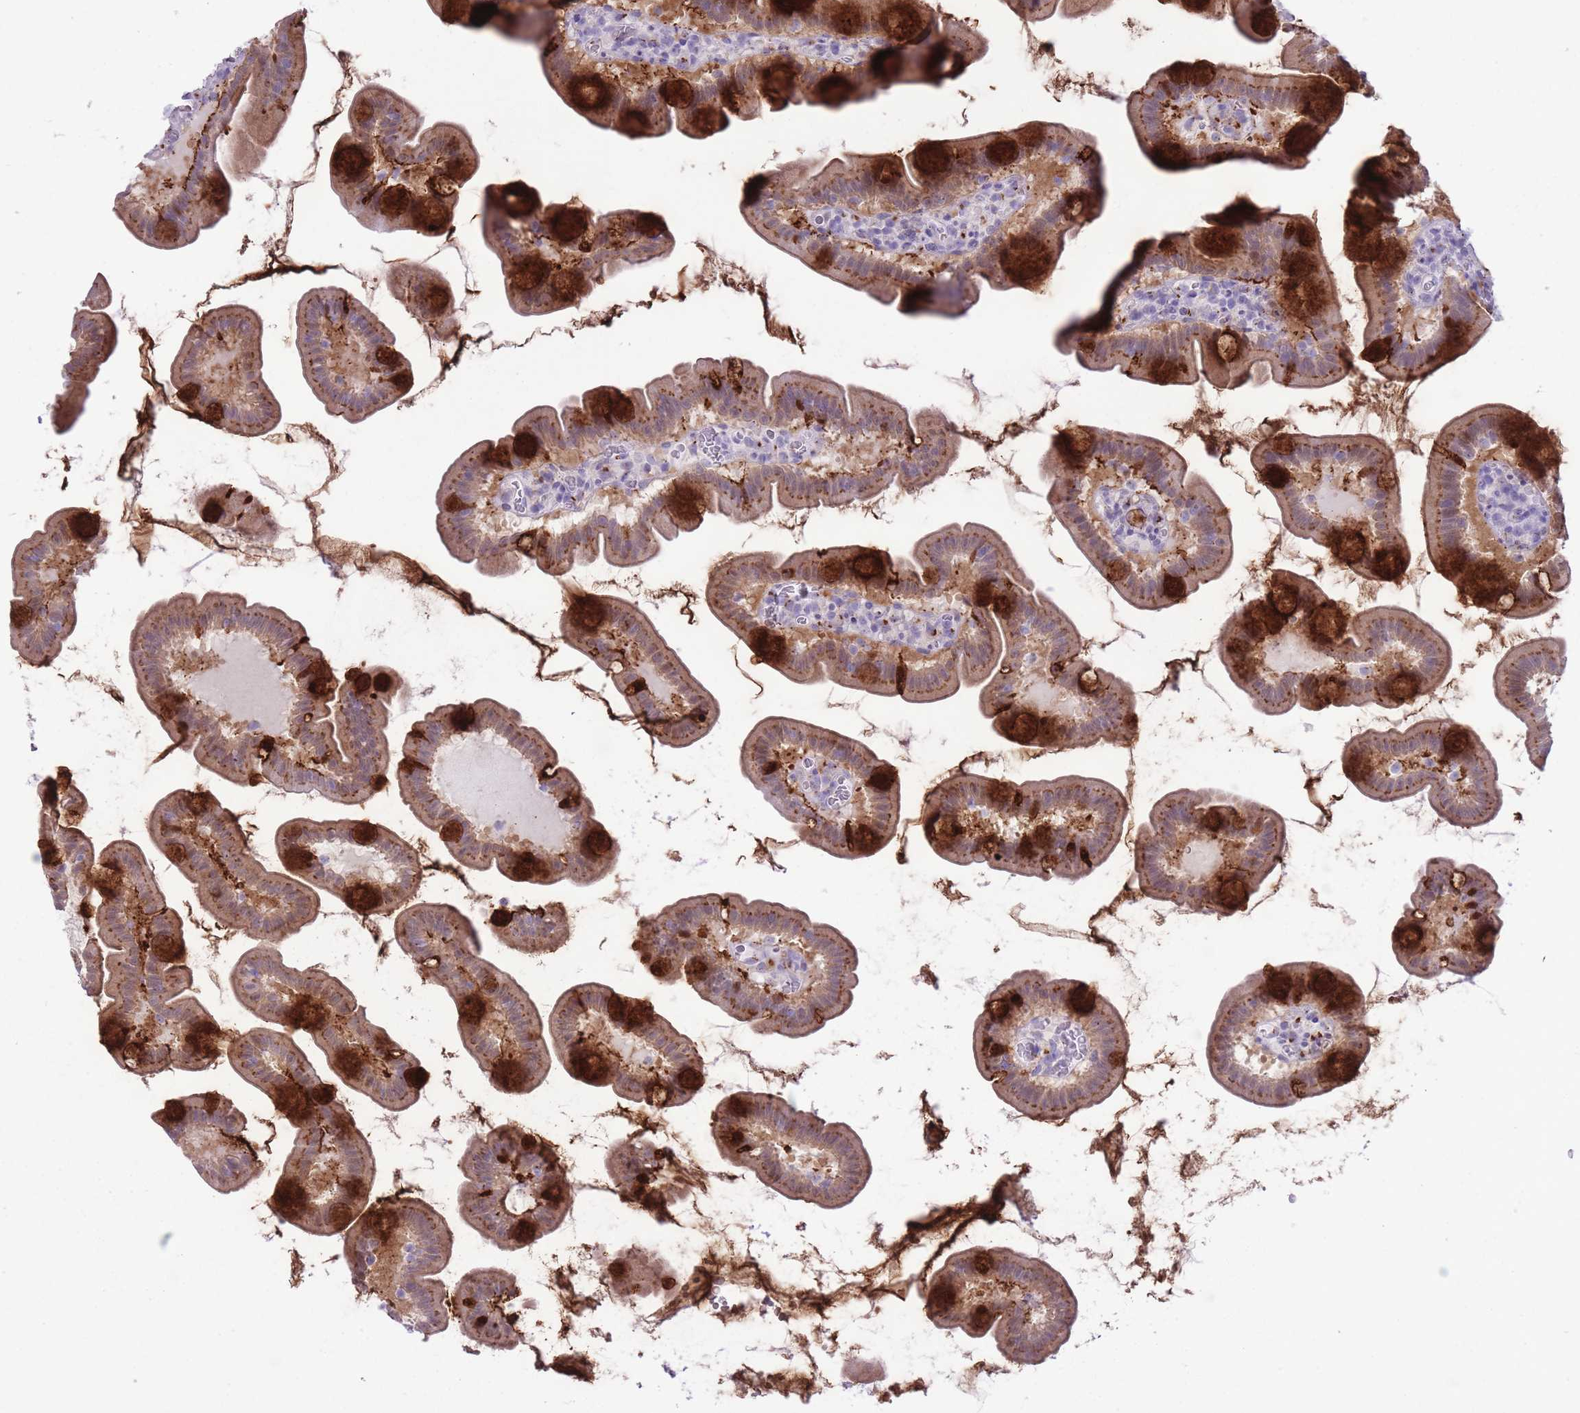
{"staining": {"intensity": "strong", "quantity": ">75%", "location": "cytoplasmic/membranous"}, "tissue": "small intestine", "cell_type": "Glandular cells", "image_type": "normal", "snomed": [{"axis": "morphology", "description": "Normal tissue, NOS"}, {"axis": "topography", "description": "Small intestine"}], "caption": "Glandular cells exhibit strong cytoplasmic/membranous expression in about >75% of cells in unremarkable small intestine.", "gene": "B4GALT2", "patient": {"sex": "female", "age": 68}}